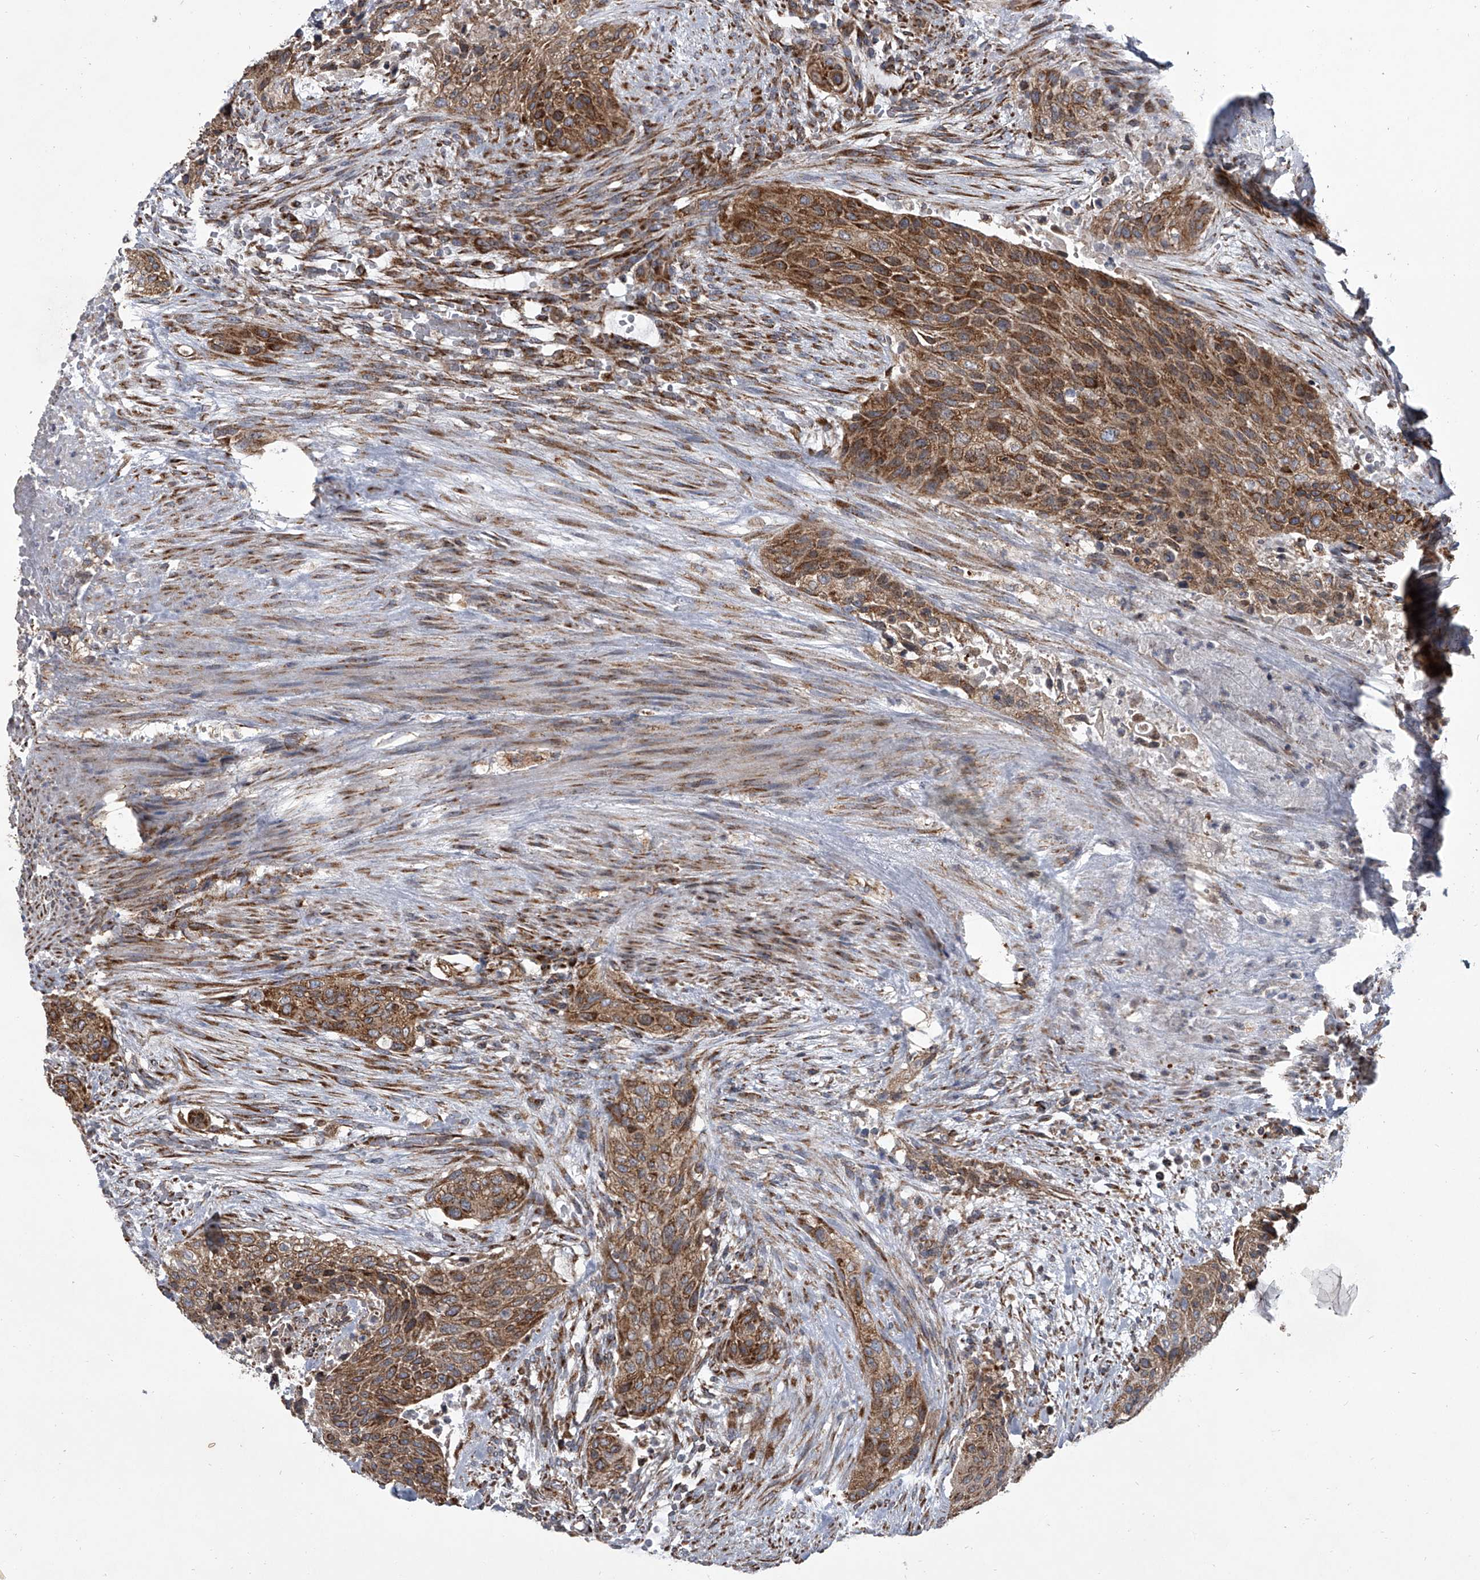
{"staining": {"intensity": "strong", "quantity": ">75%", "location": "cytoplasmic/membranous"}, "tissue": "urothelial cancer", "cell_type": "Tumor cells", "image_type": "cancer", "snomed": [{"axis": "morphology", "description": "Urothelial carcinoma, High grade"}, {"axis": "topography", "description": "Urinary bladder"}], "caption": "Immunohistochemical staining of urothelial carcinoma (high-grade) demonstrates high levels of strong cytoplasmic/membranous protein positivity in approximately >75% of tumor cells. (DAB (3,3'-diaminobenzidine) = brown stain, brightfield microscopy at high magnification).", "gene": "ZC3H15", "patient": {"sex": "male", "age": 35}}